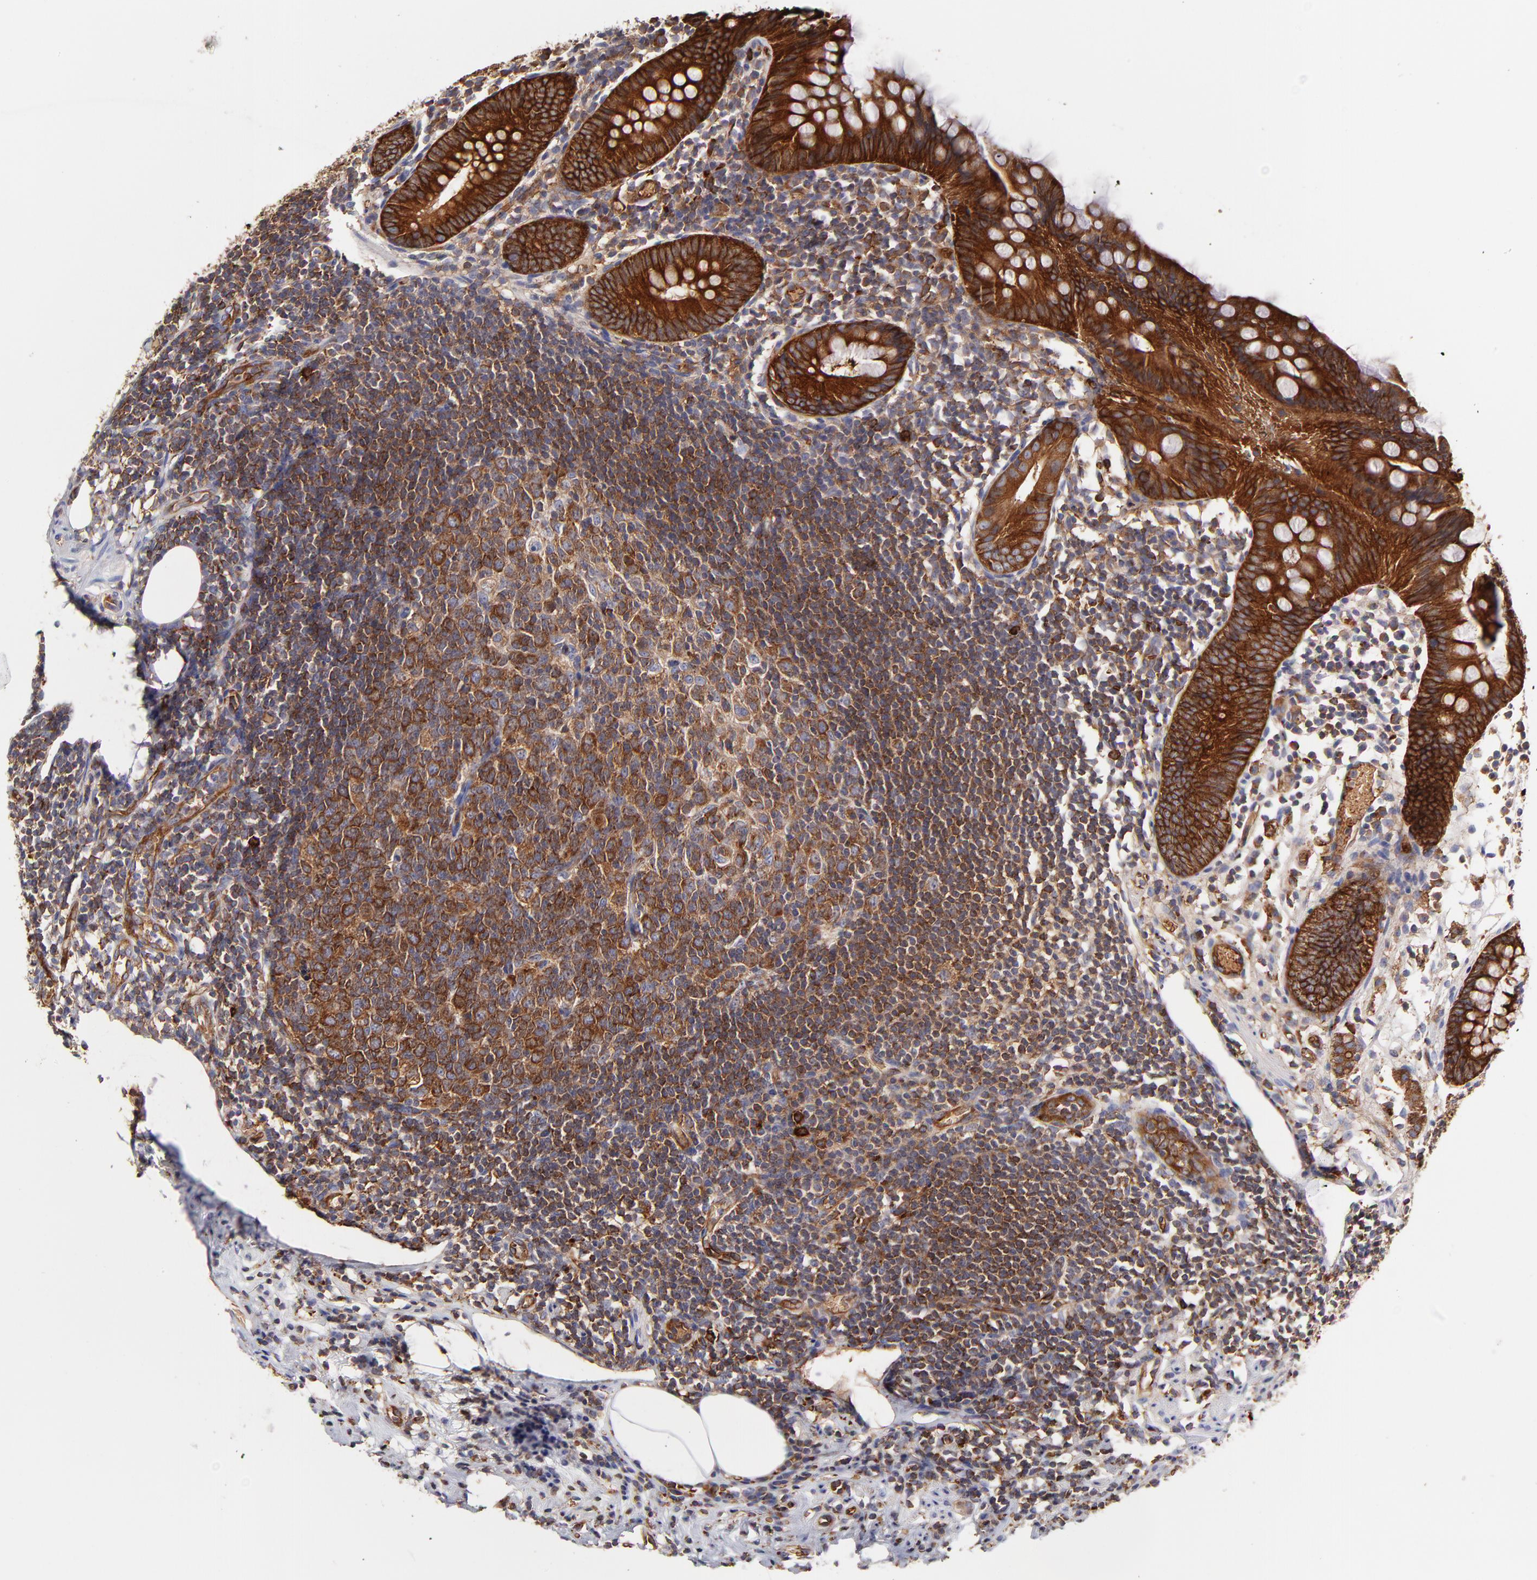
{"staining": {"intensity": "strong", "quantity": ">75%", "location": "cytoplasmic/membranous"}, "tissue": "appendix", "cell_type": "Glandular cells", "image_type": "normal", "snomed": [{"axis": "morphology", "description": "Normal tissue, NOS"}, {"axis": "topography", "description": "Appendix"}], "caption": "There is high levels of strong cytoplasmic/membranous staining in glandular cells of benign appendix, as demonstrated by immunohistochemical staining (brown color).", "gene": "CD2AP", "patient": {"sex": "male", "age": 38}}